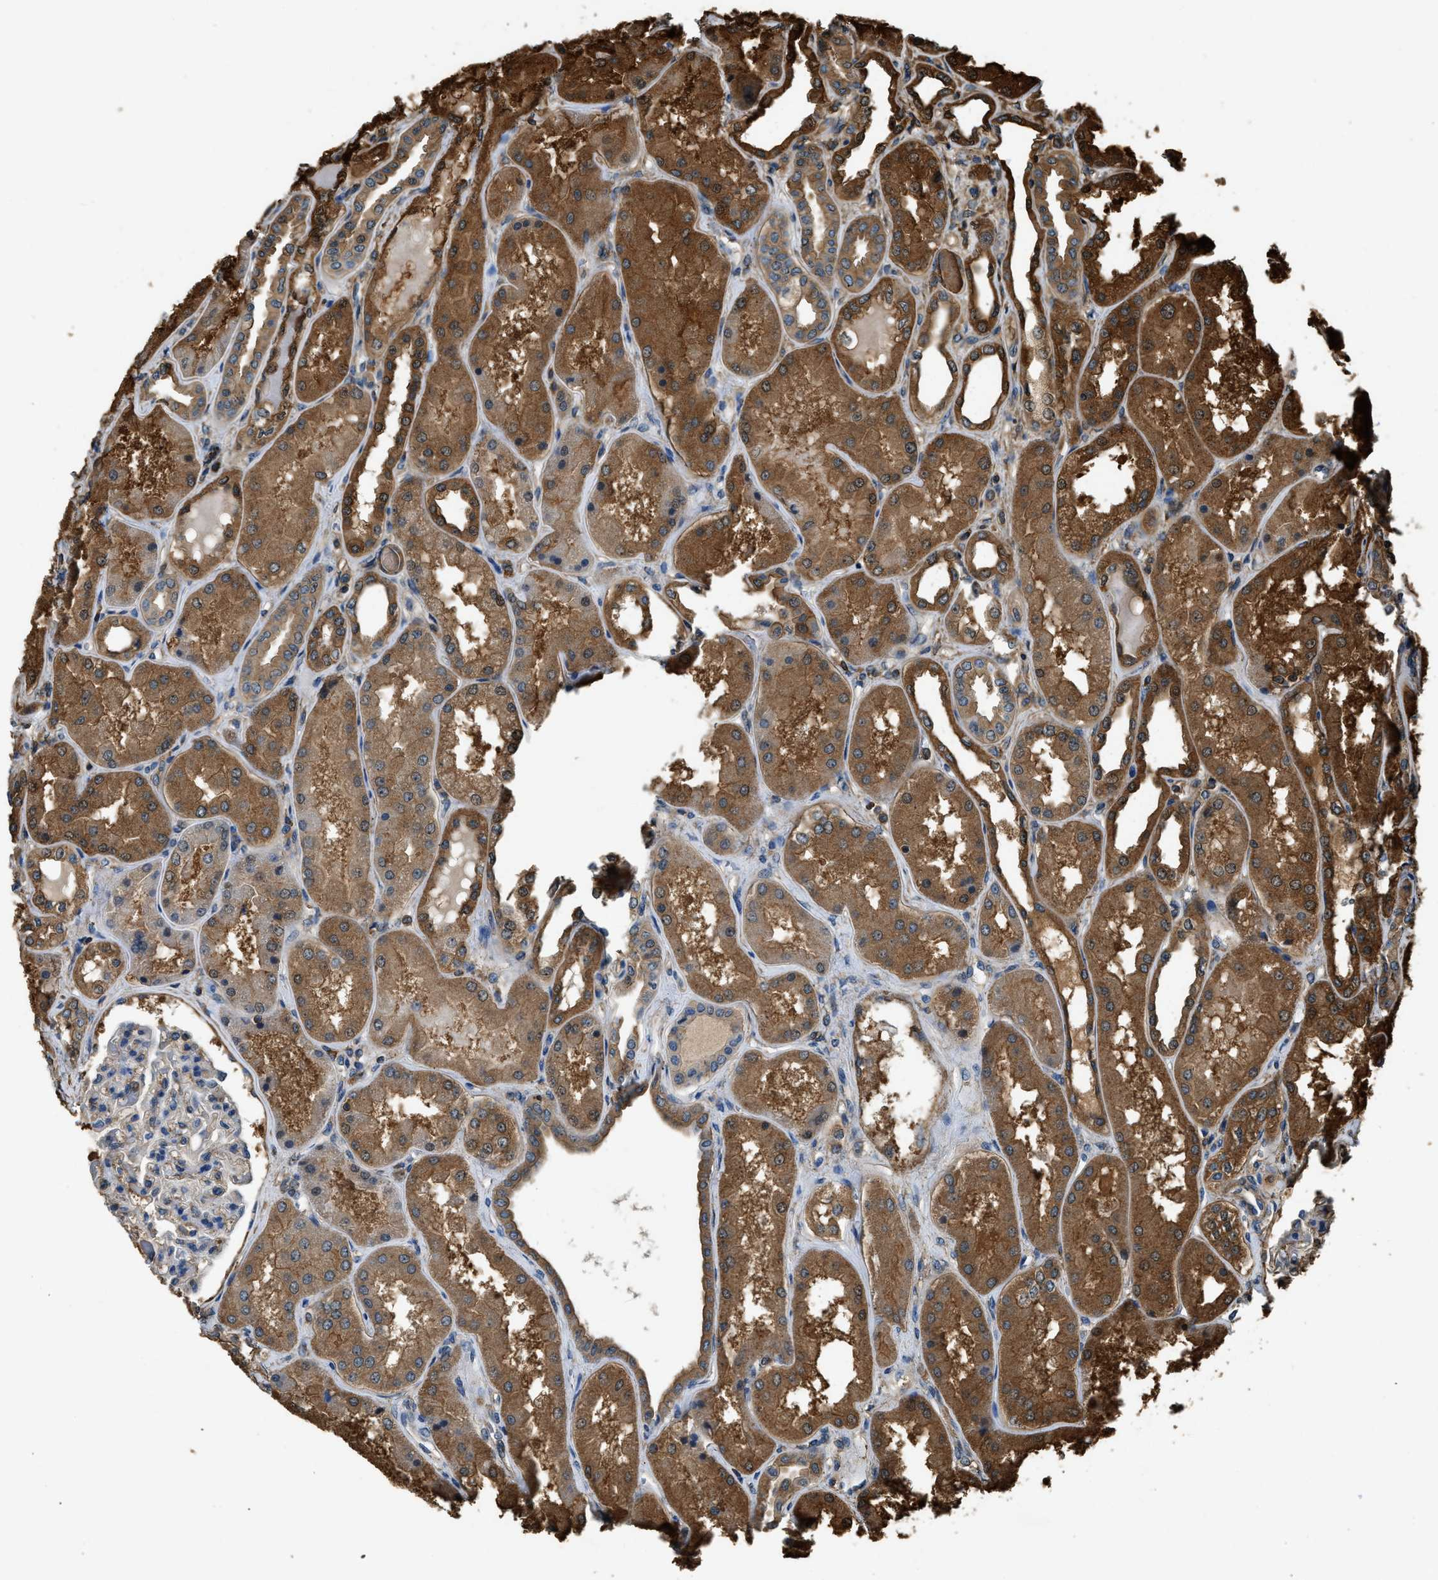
{"staining": {"intensity": "moderate", "quantity": "<25%", "location": "cytoplasmic/membranous"}, "tissue": "kidney", "cell_type": "Cells in glomeruli", "image_type": "normal", "snomed": [{"axis": "morphology", "description": "Normal tissue, NOS"}, {"axis": "topography", "description": "Kidney"}], "caption": "The photomicrograph exhibits a brown stain indicating the presence of a protein in the cytoplasmic/membranous of cells in glomeruli in kidney. (DAB (3,3'-diaminobenzidine) IHC, brown staining for protein, blue staining for nuclei).", "gene": "YARS1", "patient": {"sex": "female", "age": 56}}